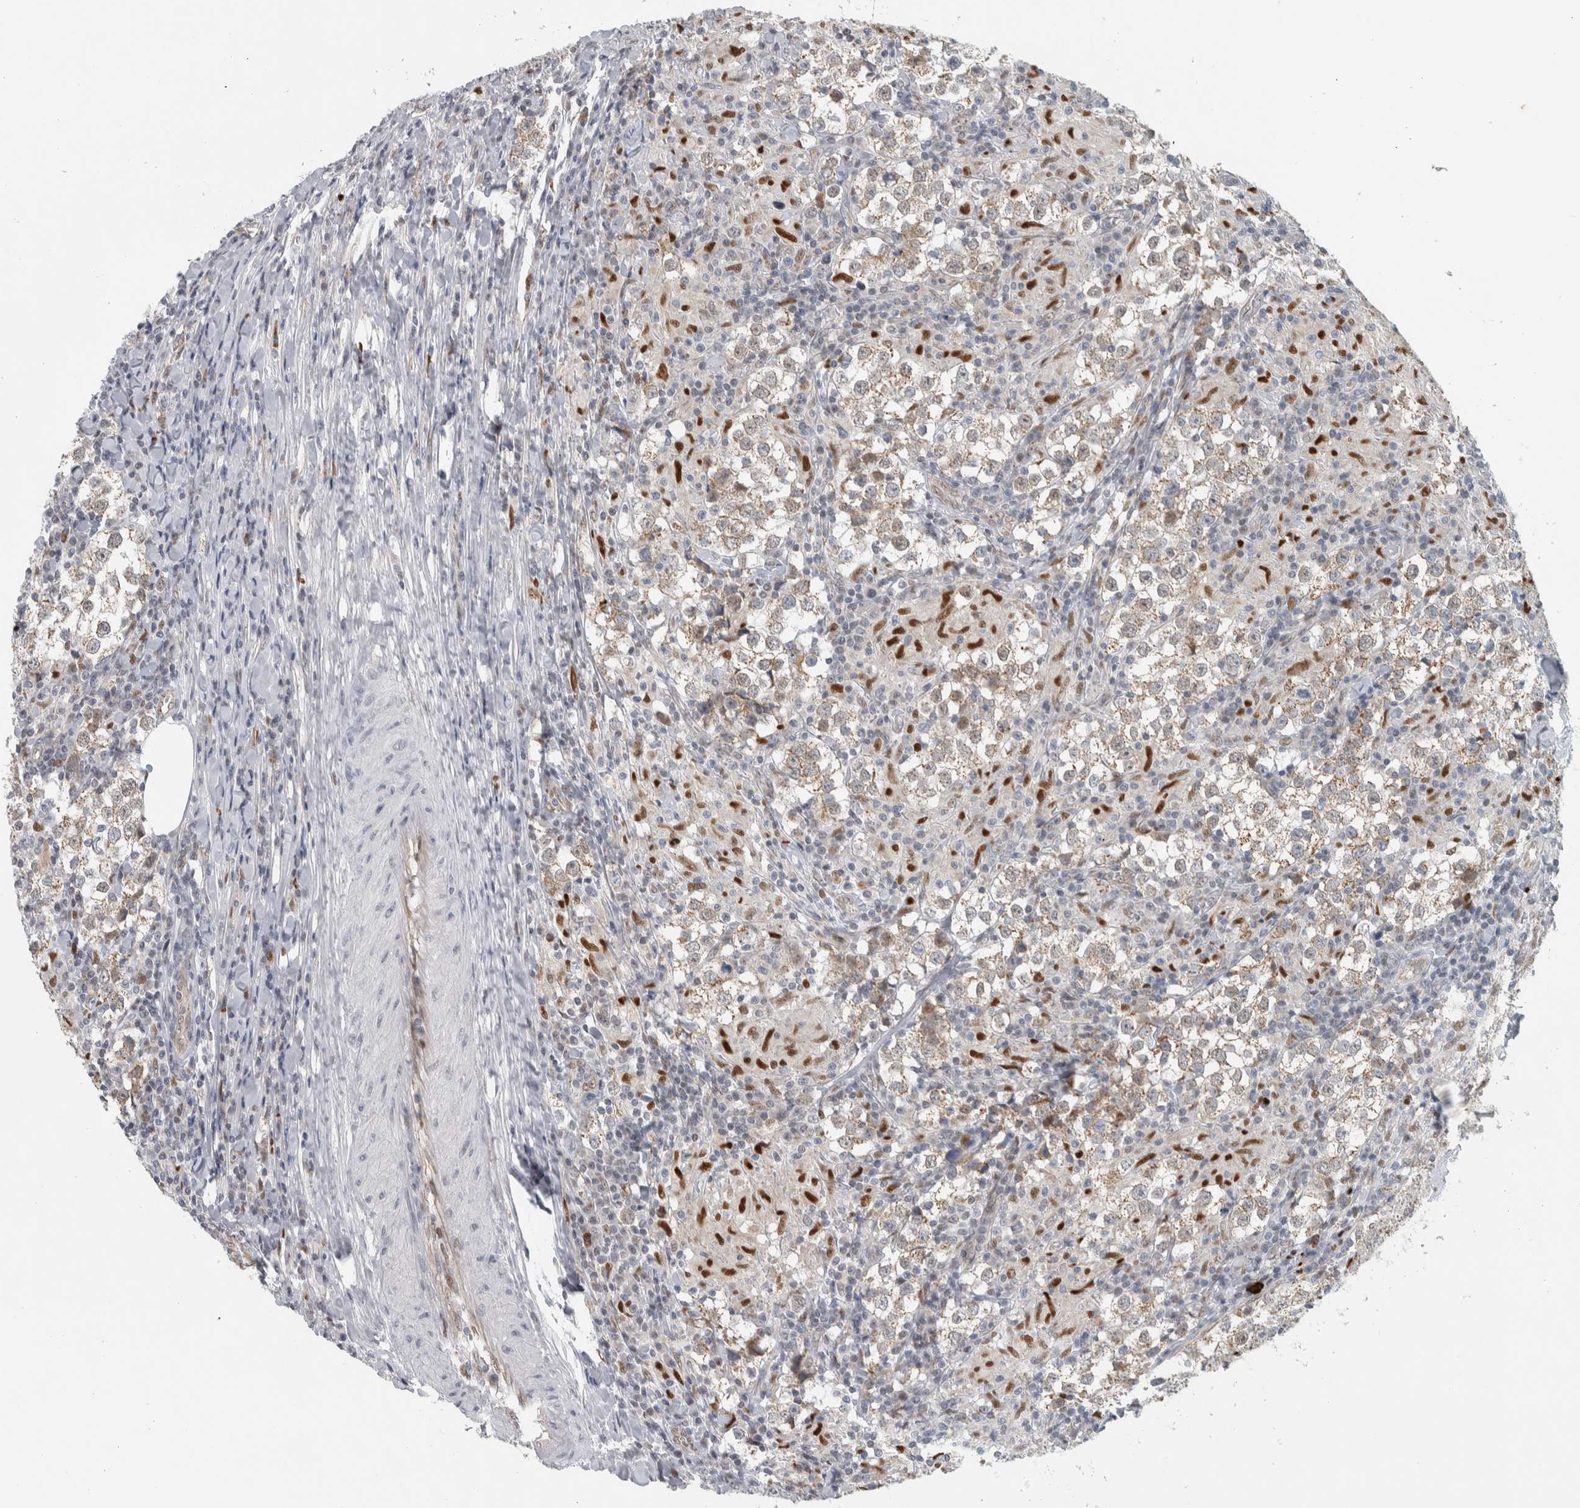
{"staining": {"intensity": "weak", "quantity": ">75%", "location": "cytoplasmic/membranous,nuclear"}, "tissue": "testis cancer", "cell_type": "Tumor cells", "image_type": "cancer", "snomed": [{"axis": "morphology", "description": "Seminoma, NOS"}, {"axis": "morphology", "description": "Carcinoma, Embryonal, NOS"}, {"axis": "topography", "description": "Testis"}], "caption": "Weak cytoplasmic/membranous and nuclear staining is appreciated in about >75% of tumor cells in testis cancer (seminoma).", "gene": "ADPRM", "patient": {"sex": "male", "age": 36}}